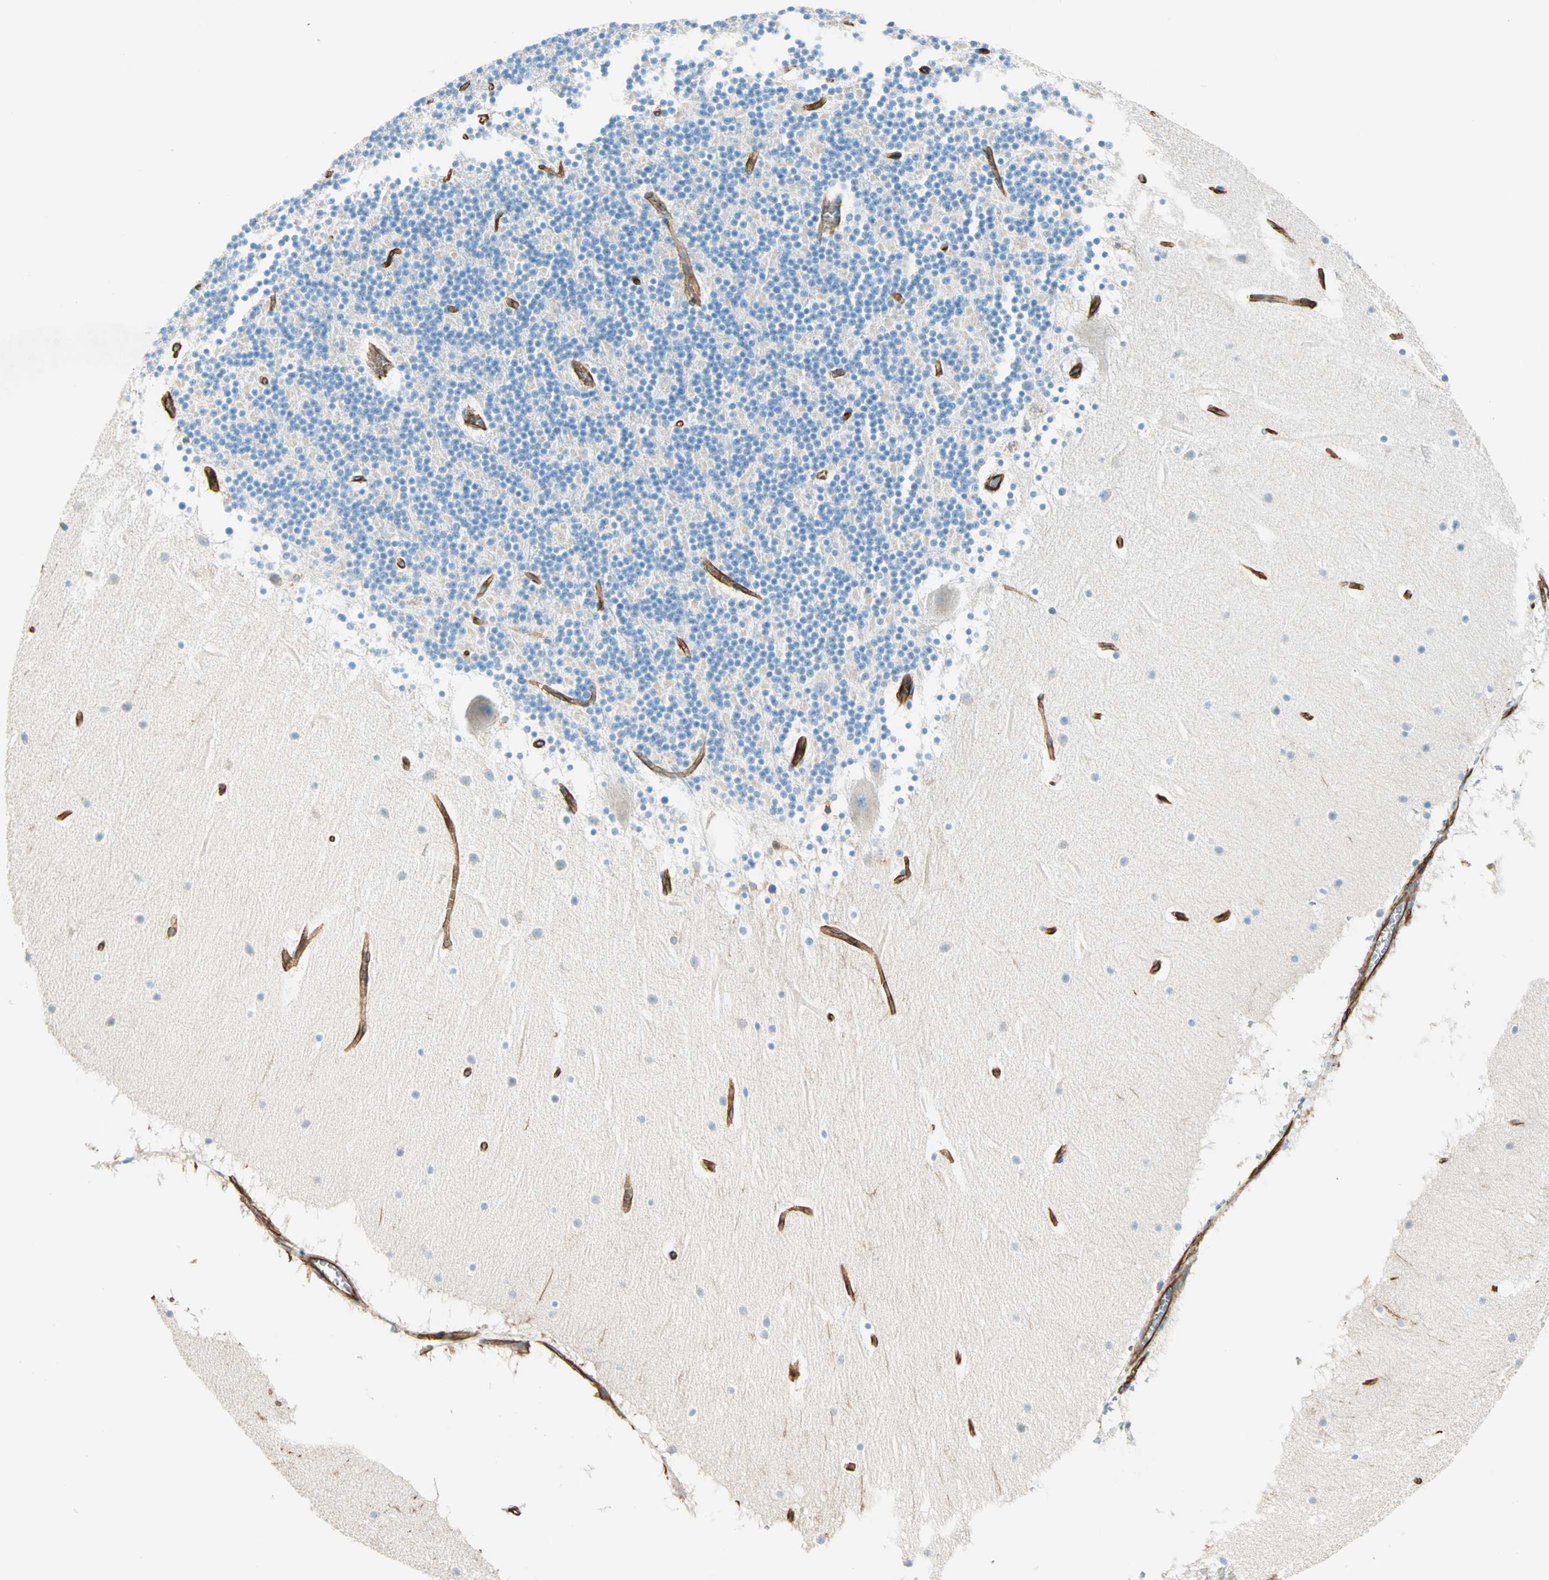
{"staining": {"intensity": "negative", "quantity": "none", "location": "none"}, "tissue": "cerebellum", "cell_type": "Cells in granular layer", "image_type": "normal", "snomed": [{"axis": "morphology", "description": "Normal tissue, NOS"}, {"axis": "topography", "description": "Cerebellum"}], "caption": "DAB (3,3'-diaminobenzidine) immunohistochemical staining of benign human cerebellum shows no significant expression in cells in granular layer. (DAB immunohistochemistry with hematoxylin counter stain).", "gene": "NES", "patient": {"sex": "male", "age": 45}}